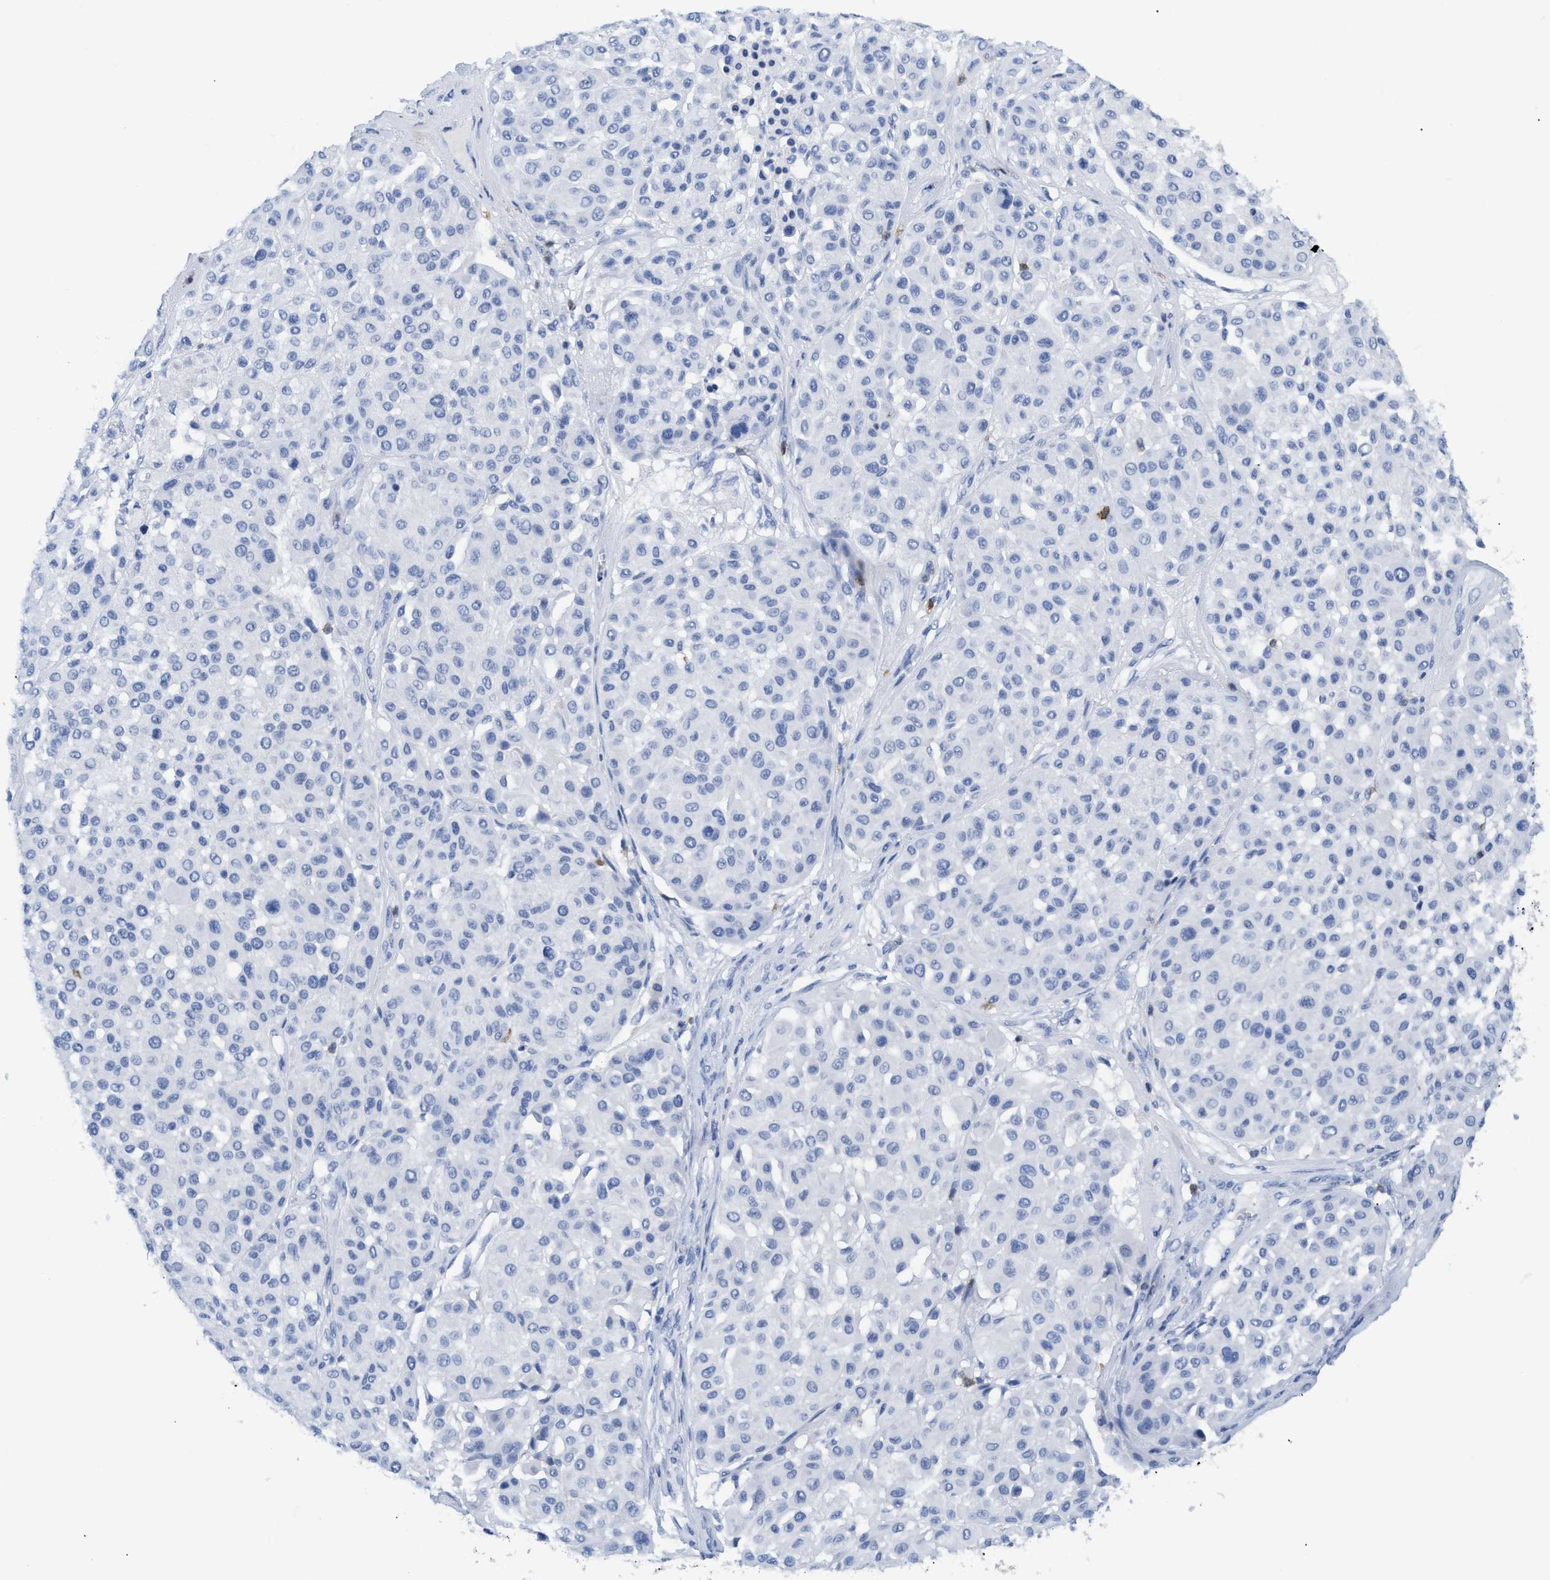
{"staining": {"intensity": "negative", "quantity": "none", "location": "none"}, "tissue": "melanoma", "cell_type": "Tumor cells", "image_type": "cancer", "snomed": [{"axis": "morphology", "description": "Malignant melanoma, Metastatic site"}, {"axis": "topography", "description": "Soft tissue"}], "caption": "Human melanoma stained for a protein using IHC shows no expression in tumor cells.", "gene": "CD5", "patient": {"sex": "male", "age": 41}}